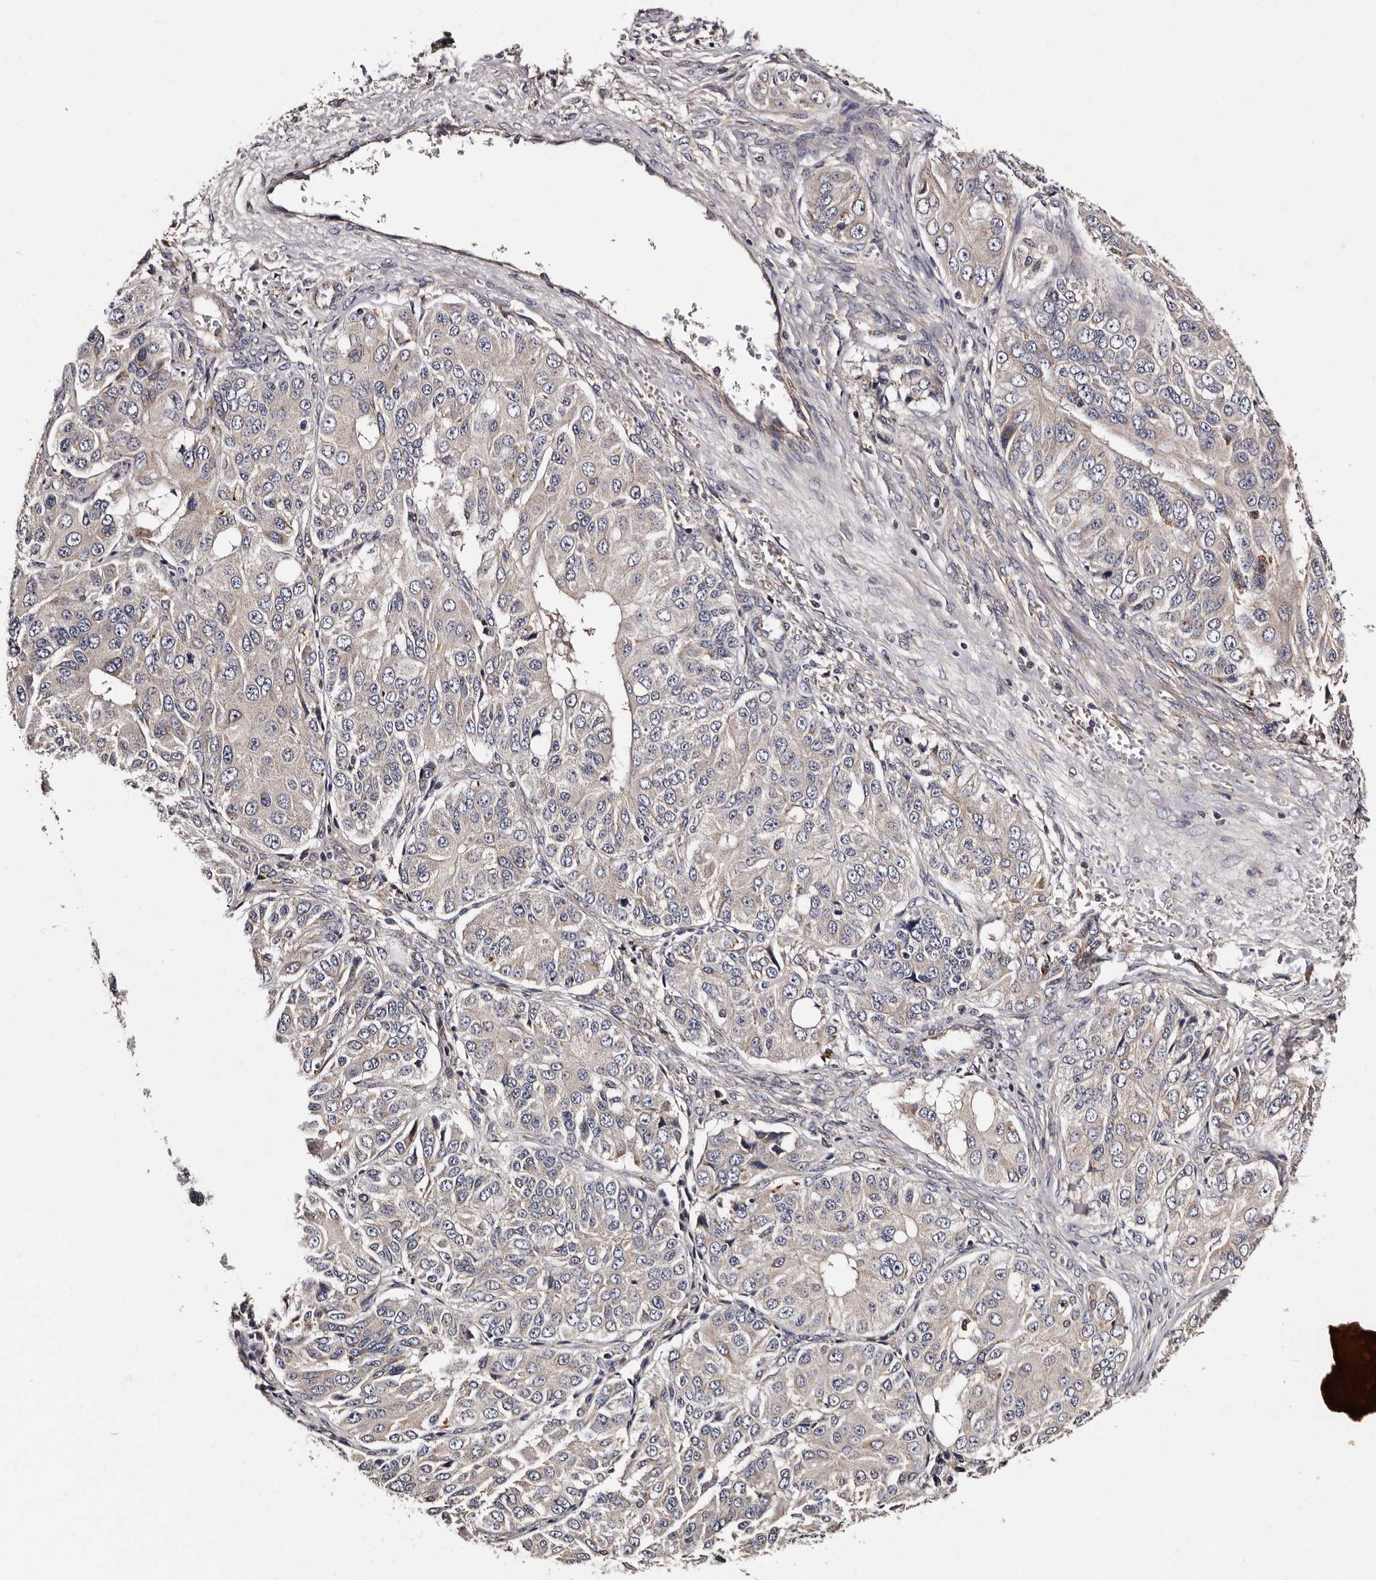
{"staining": {"intensity": "negative", "quantity": "none", "location": "none"}, "tissue": "ovarian cancer", "cell_type": "Tumor cells", "image_type": "cancer", "snomed": [{"axis": "morphology", "description": "Carcinoma, endometroid"}, {"axis": "topography", "description": "Ovary"}], "caption": "A high-resolution image shows immunohistochemistry (IHC) staining of ovarian cancer, which displays no significant expression in tumor cells.", "gene": "ADCK5", "patient": {"sex": "female", "age": 51}}